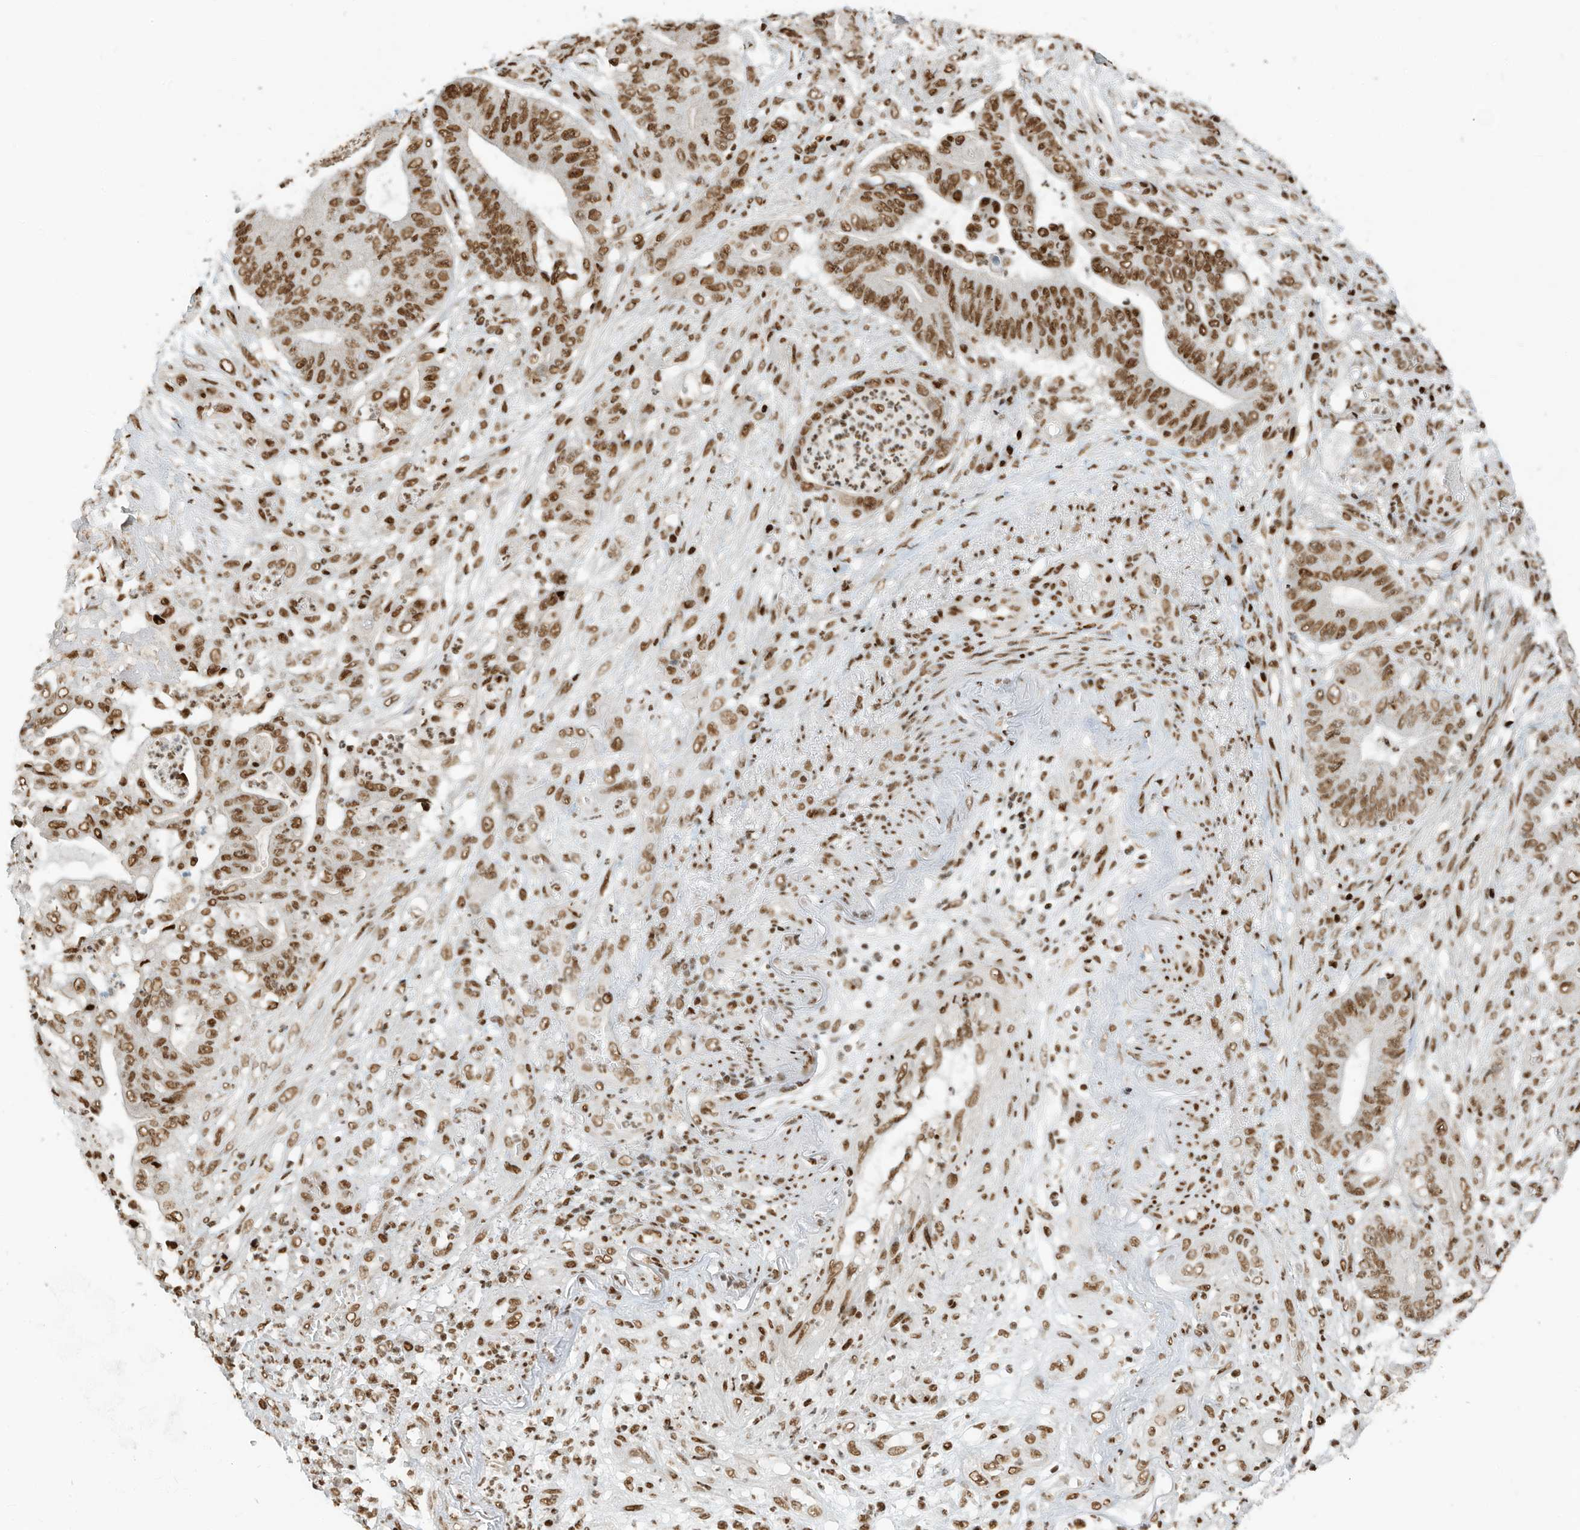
{"staining": {"intensity": "moderate", "quantity": ">75%", "location": "nuclear"}, "tissue": "stomach cancer", "cell_type": "Tumor cells", "image_type": "cancer", "snomed": [{"axis": "morphology", "description": "Adenocarcinoma, NOS"}, {"axis": "topography", "description": "Stomach"}], "caption": "High-power microscopy captured an IHC photomicrograph of stomach adenocarcinoma, revealing moderate nuclear expression in approximately >75% of tumor cells.", "gene": "SAMD15", "patient": {"sex": "female", "age": 73}}